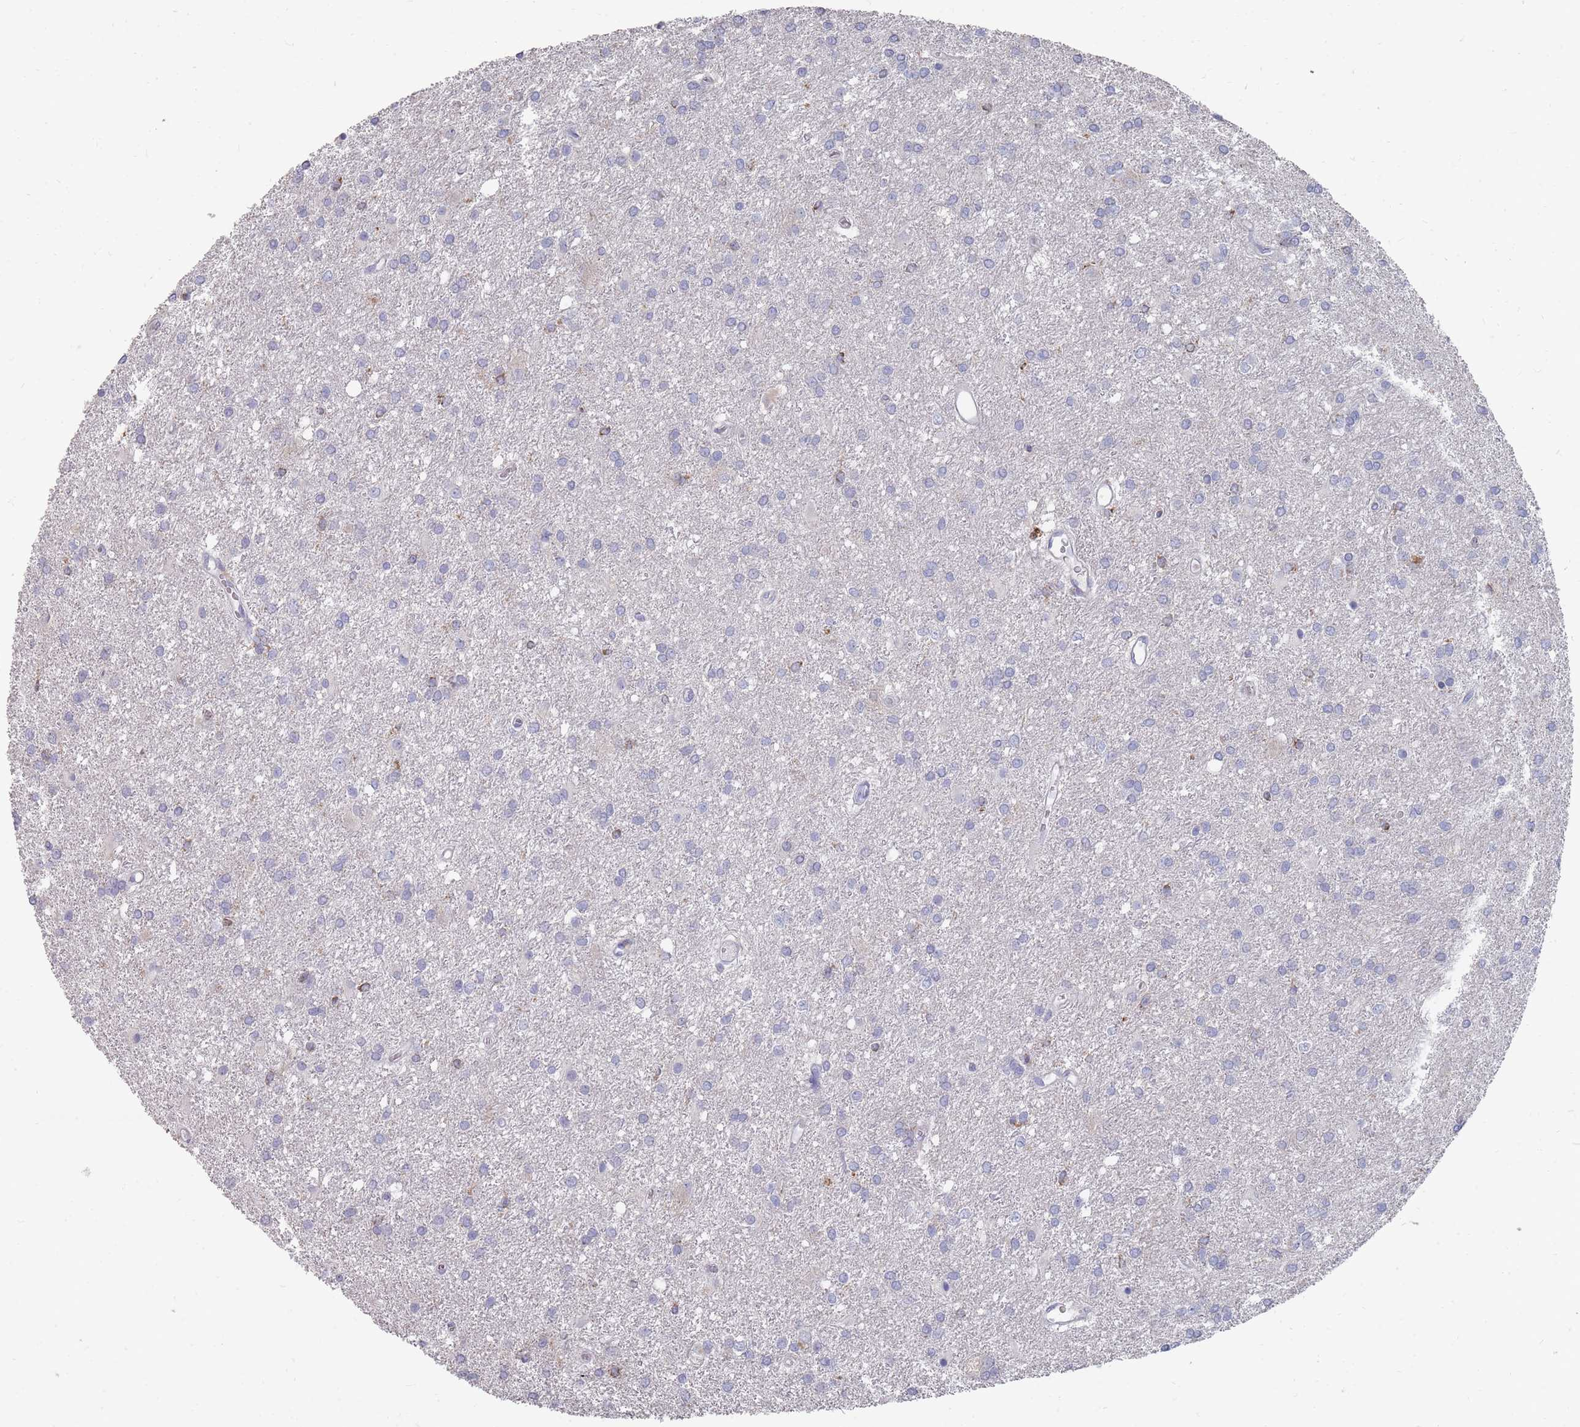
{"staining": {"intensity": "negative", "quantity": "none", "location": "none"}, "tissue": "glioma", "cell_type": "Tumor cells", "image_type": "cancer", "snomed": [{"axis": "morphology", "description": "Glioma, malignant, High grade"}, {"axis": "topography", "description": "Brain"}], "caption": "This is a photomicrograph of immunohistochemistry (IHC) staining of malignant glioma (high-grade), which shows no expression in tumor cells. Brightfield microscopy of immunohistochemistry stained with DAB (3,3'-diaminobenzidine) (brown) and hematoxylin (blue), captured at high magnification.", "gene": "OTULINL", "patient": {"sex": "female", "age": 50}}